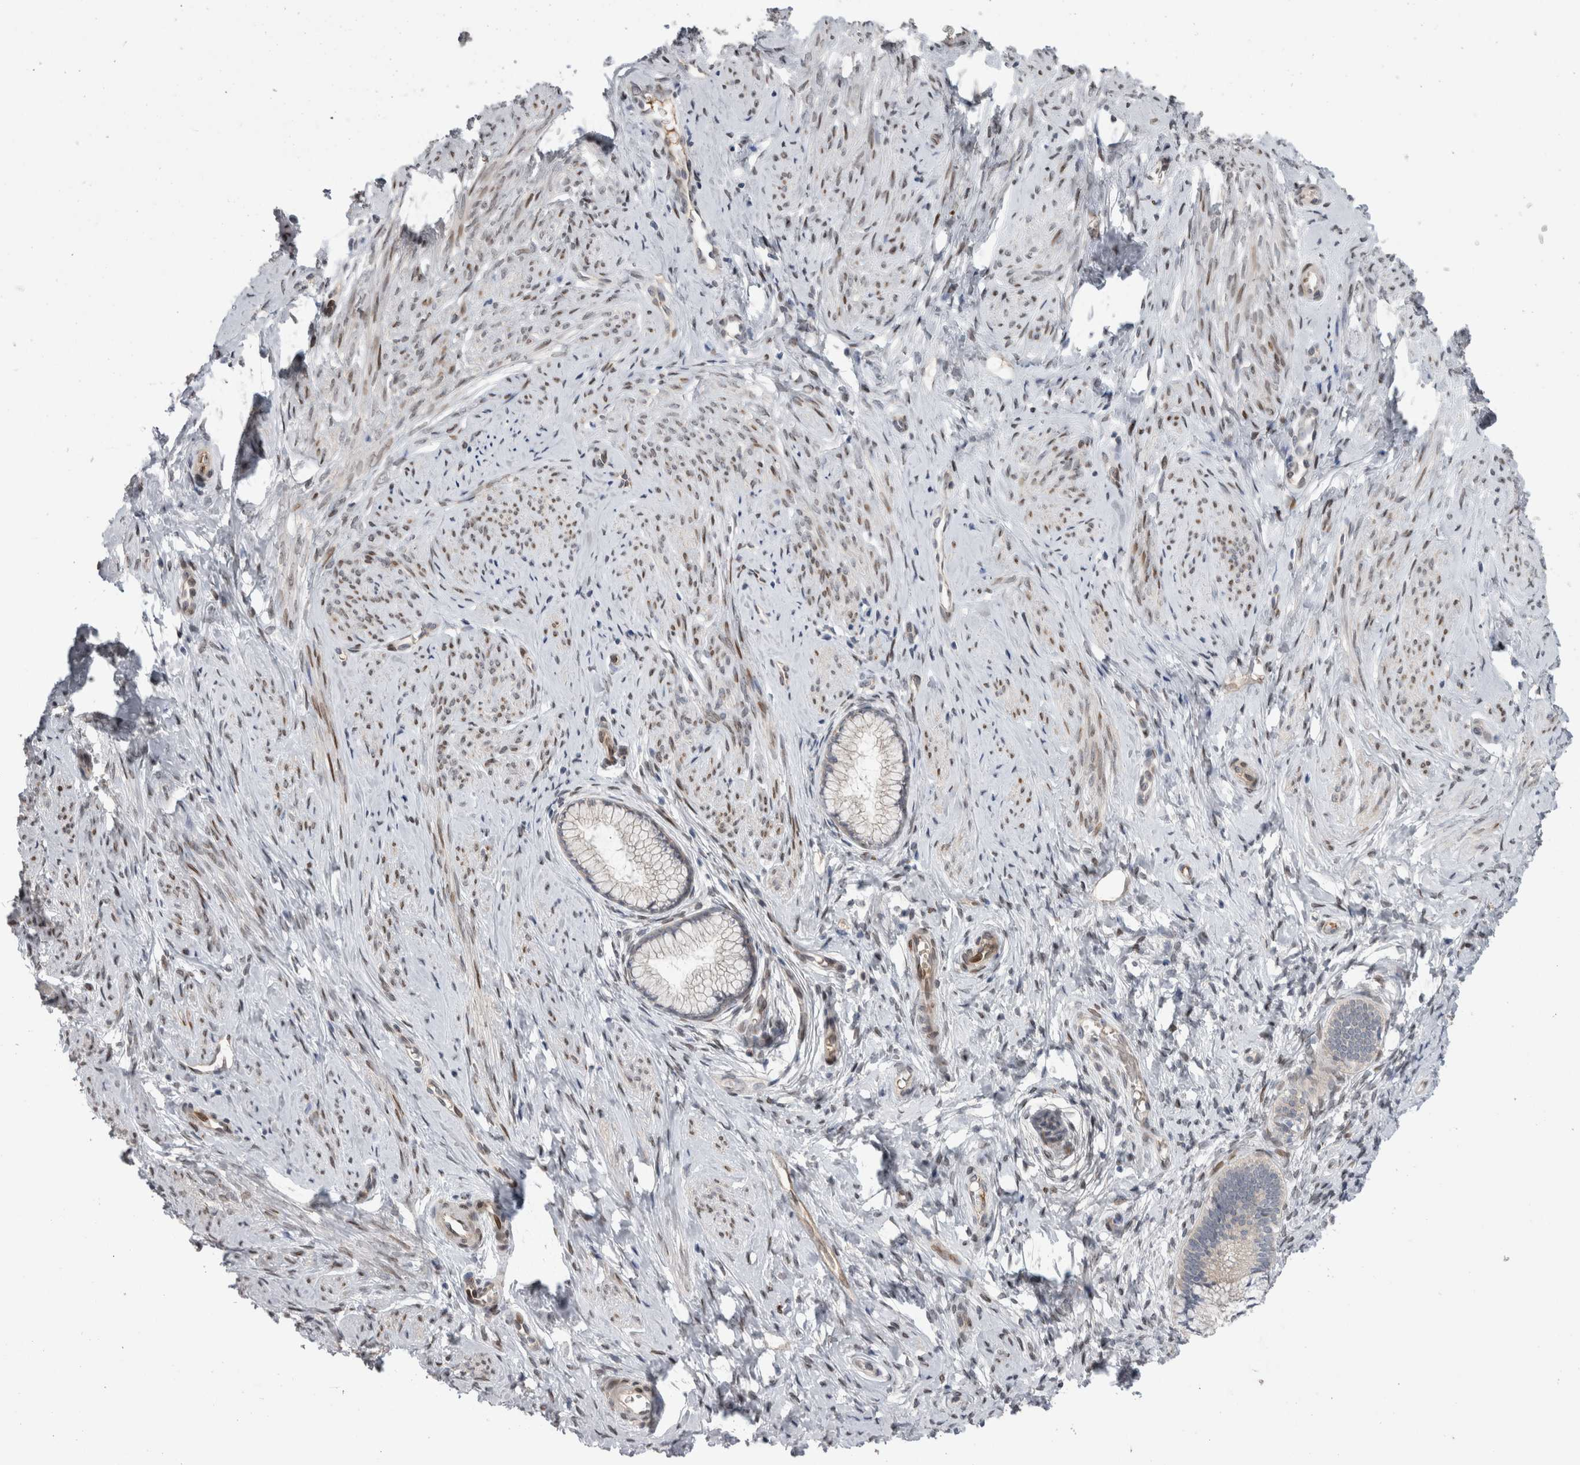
{"staining": {"intensity": "moderate", "quantity": "<25%", "location": "nuclear"}, "tissue": "cervix", "cell_type": "Glandular cells", "image_type": "normal", "snomed": [{"axis": "morphology", "description": "Normal tissue, NOS"}, {"axis": "topography", "description": "Cervix"}], "caption": "Normal cervix demonstrates moderate nuclear staining in approximately <25% of glandular cells, visualized by immunohistochemistry. The staining was performed using DAB to visualize the protein expression in brown, while the nuclei were stained in blue with hematoxylin (Magnification: 20x).", "gene": "DMTN", "patient": {"sex": "female", "age": 36}}